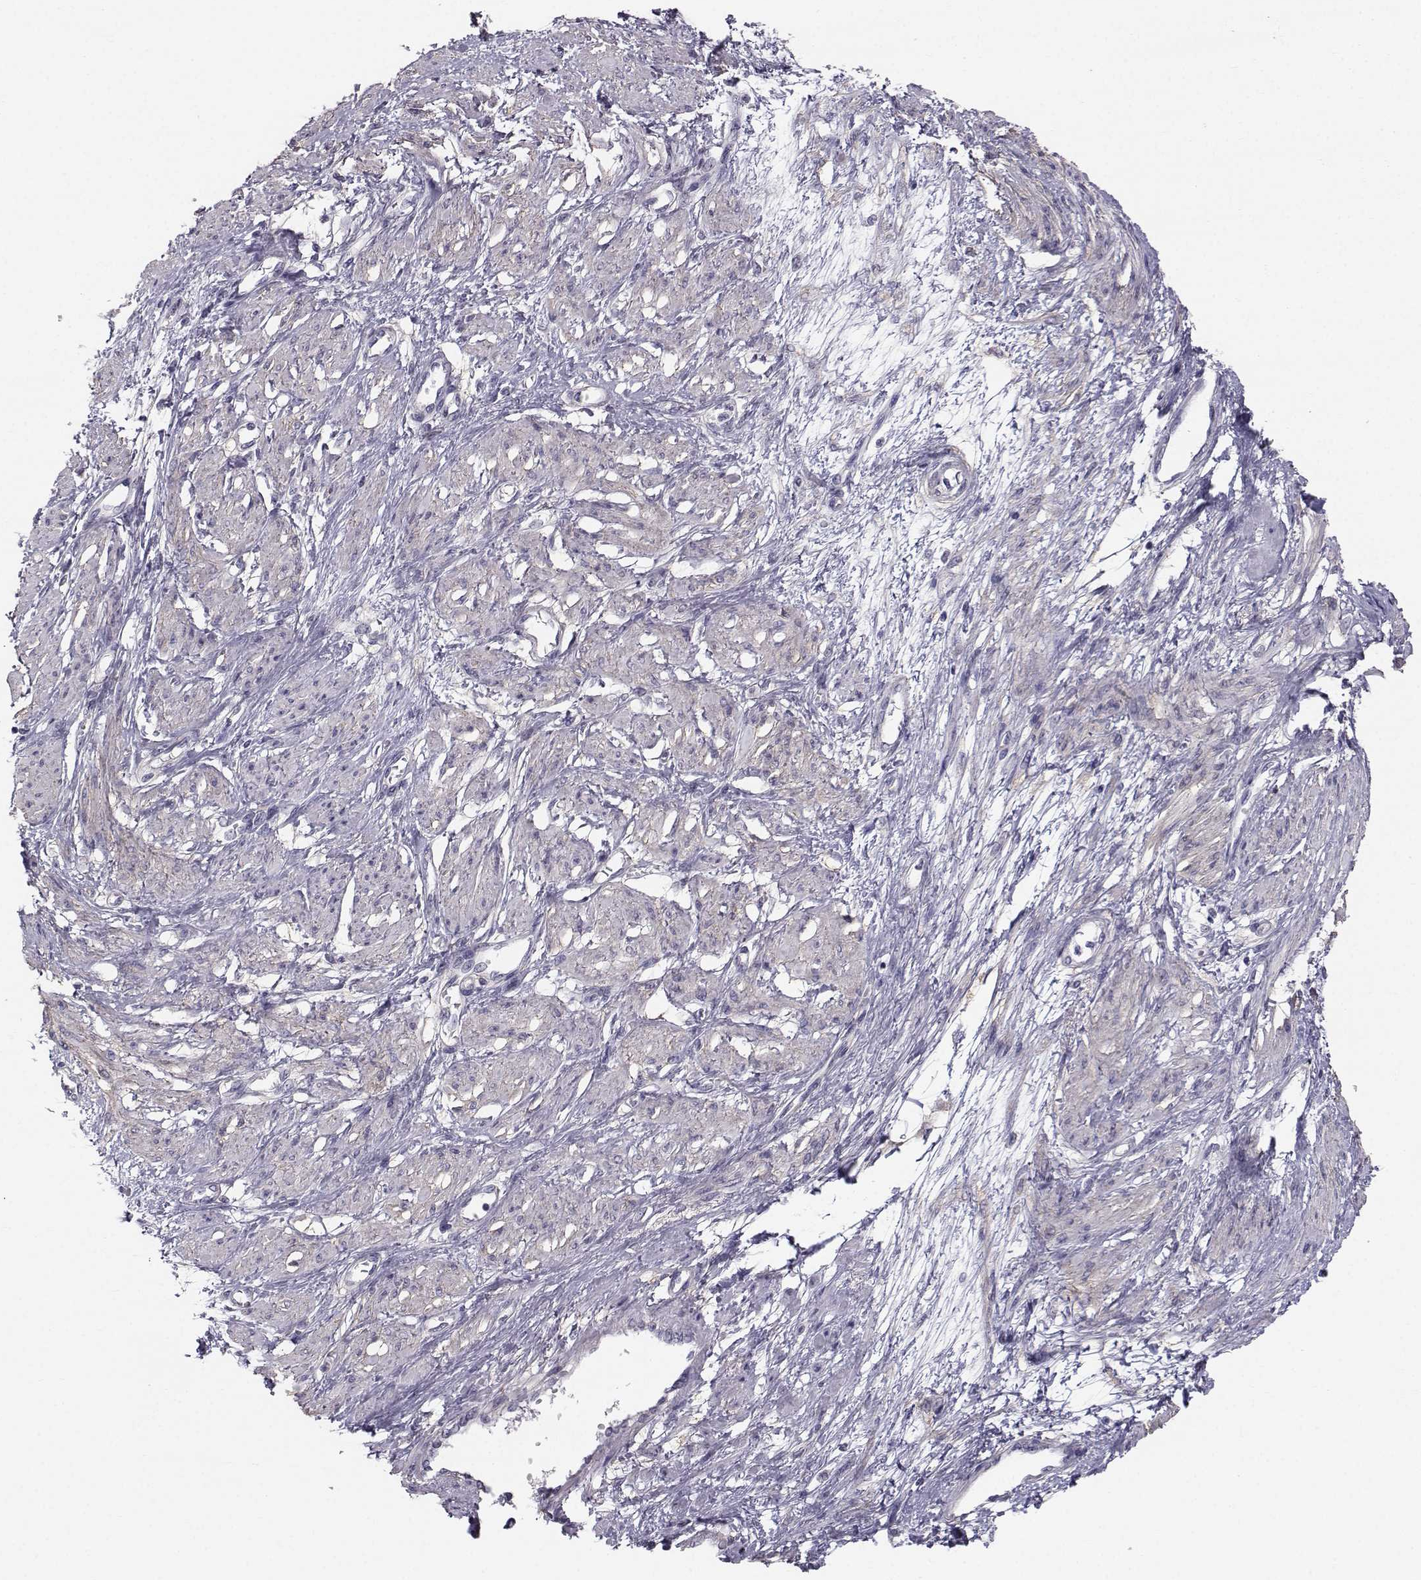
{"staining": {"intensity": "negative", "quantity": "none", "location": "none"}, "tissue": "smooth muscle", "cell_type": "Smooth muscle cells", "image_type": "normal", "snomed": [{"axis": "morphology", "description": "Normal tissue, NOS"}, {"axis": "topography", "description": "Smooth muscle"}, {"axis": "topography", "description": "Uterus"}], "caption": "IHC histopathology image of benign smooth muscle: smooth muscle stained with DAB demonstrates no significant protein positivity in smooth muscle cells.", "gene": "SPDYE4", "patient": {"sex": "female", "age": 39}}